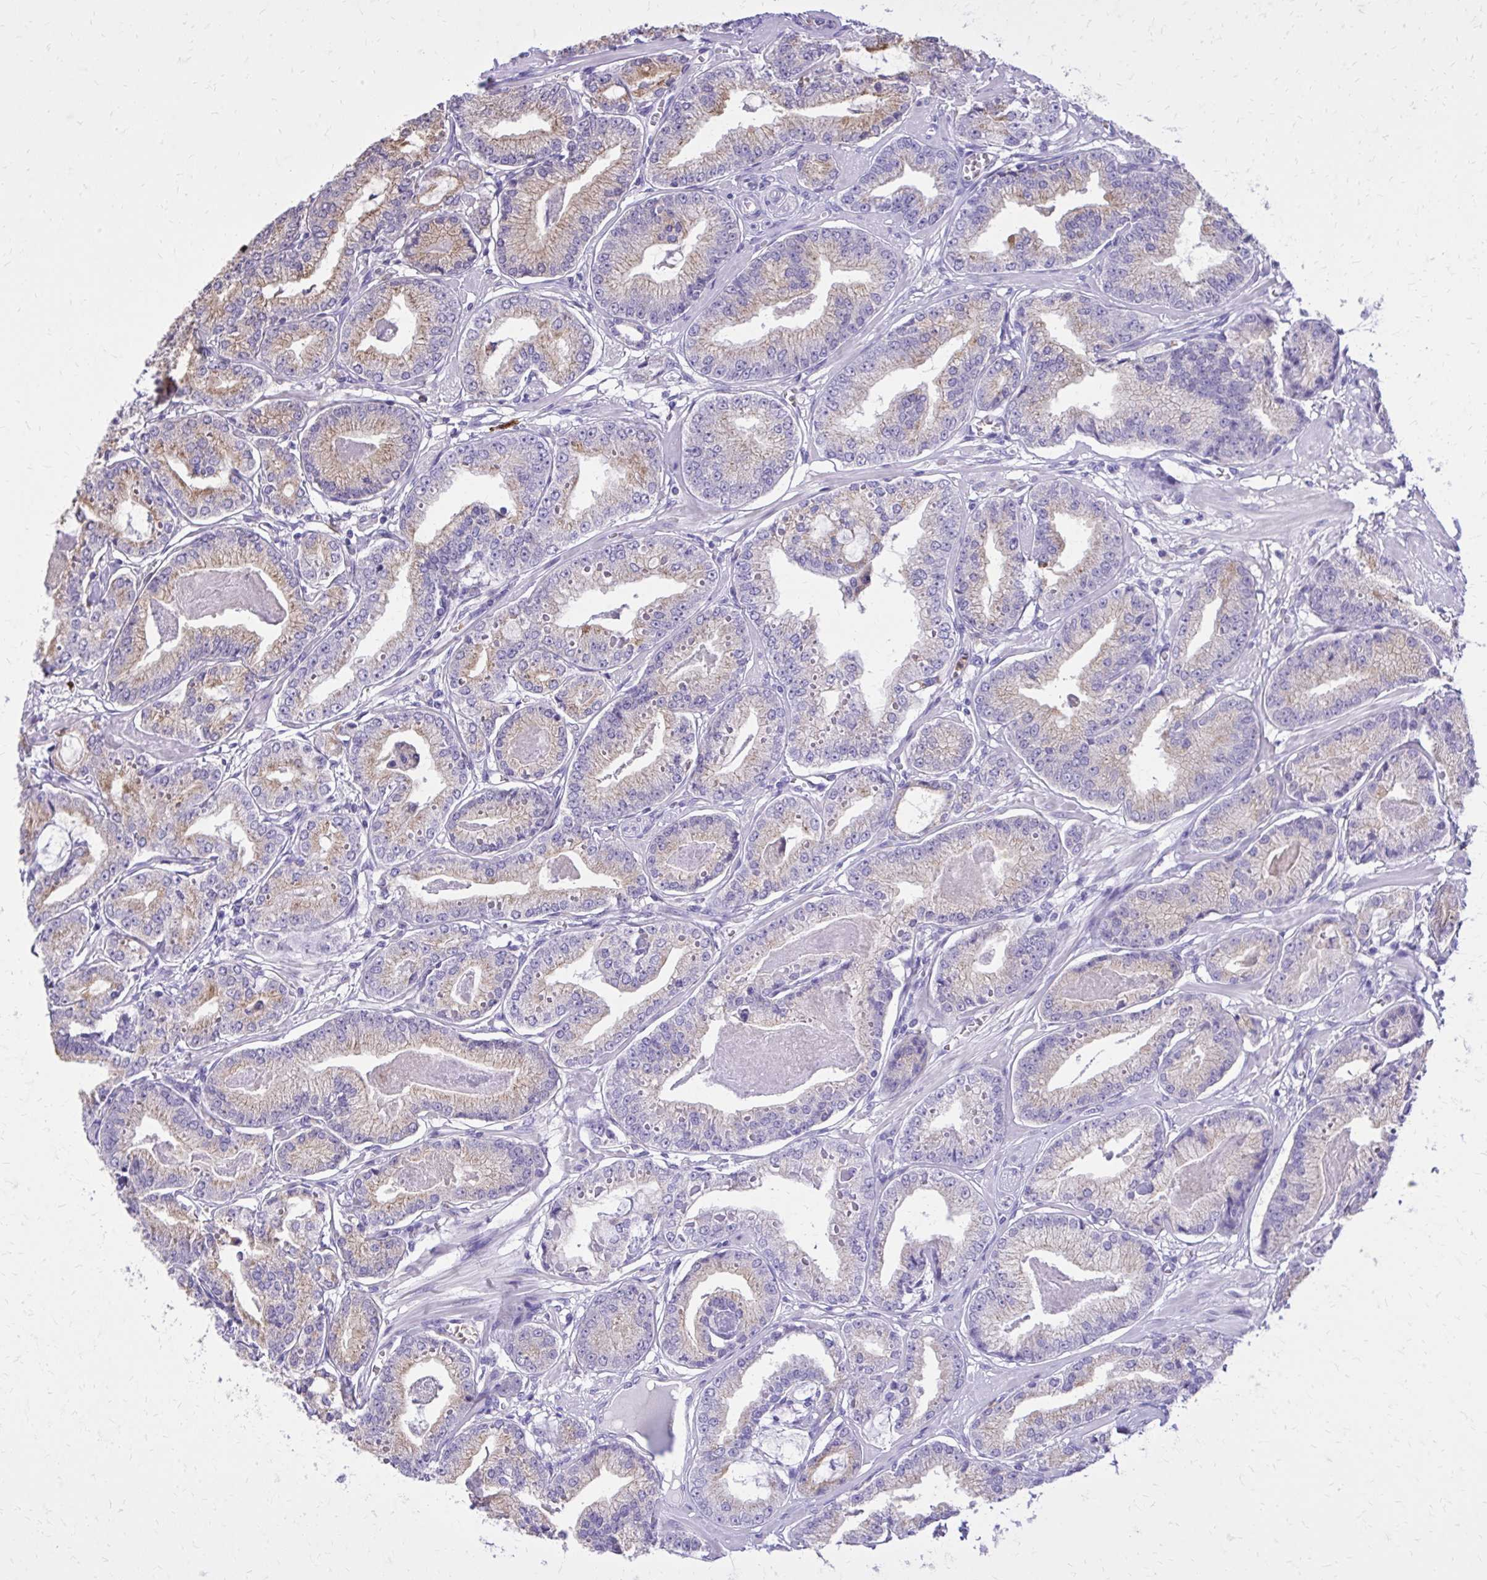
{"staining": {"intensity": "weak", "quantity": "25%-75%", "location": "cytoplasmic/membranous"}, "tissue": "prostate cancer", "cell_type": "Tumor cells", "image_type": "cancer", "snomed": [{"axis": "morphology", "description": "Adenocarcinoma, High grade"}, {"axis": "topography", "description": "Prostate"}], "caption": "Adenocarcinoma (high-grade) (prostate) was stained to show a protein in brown. There is low levels of weak cytoplasmic/membranous staining in about 25%-75% of tumor cells.", "gene": "CAT", "patient": {"sex": "male", "age": 71}}